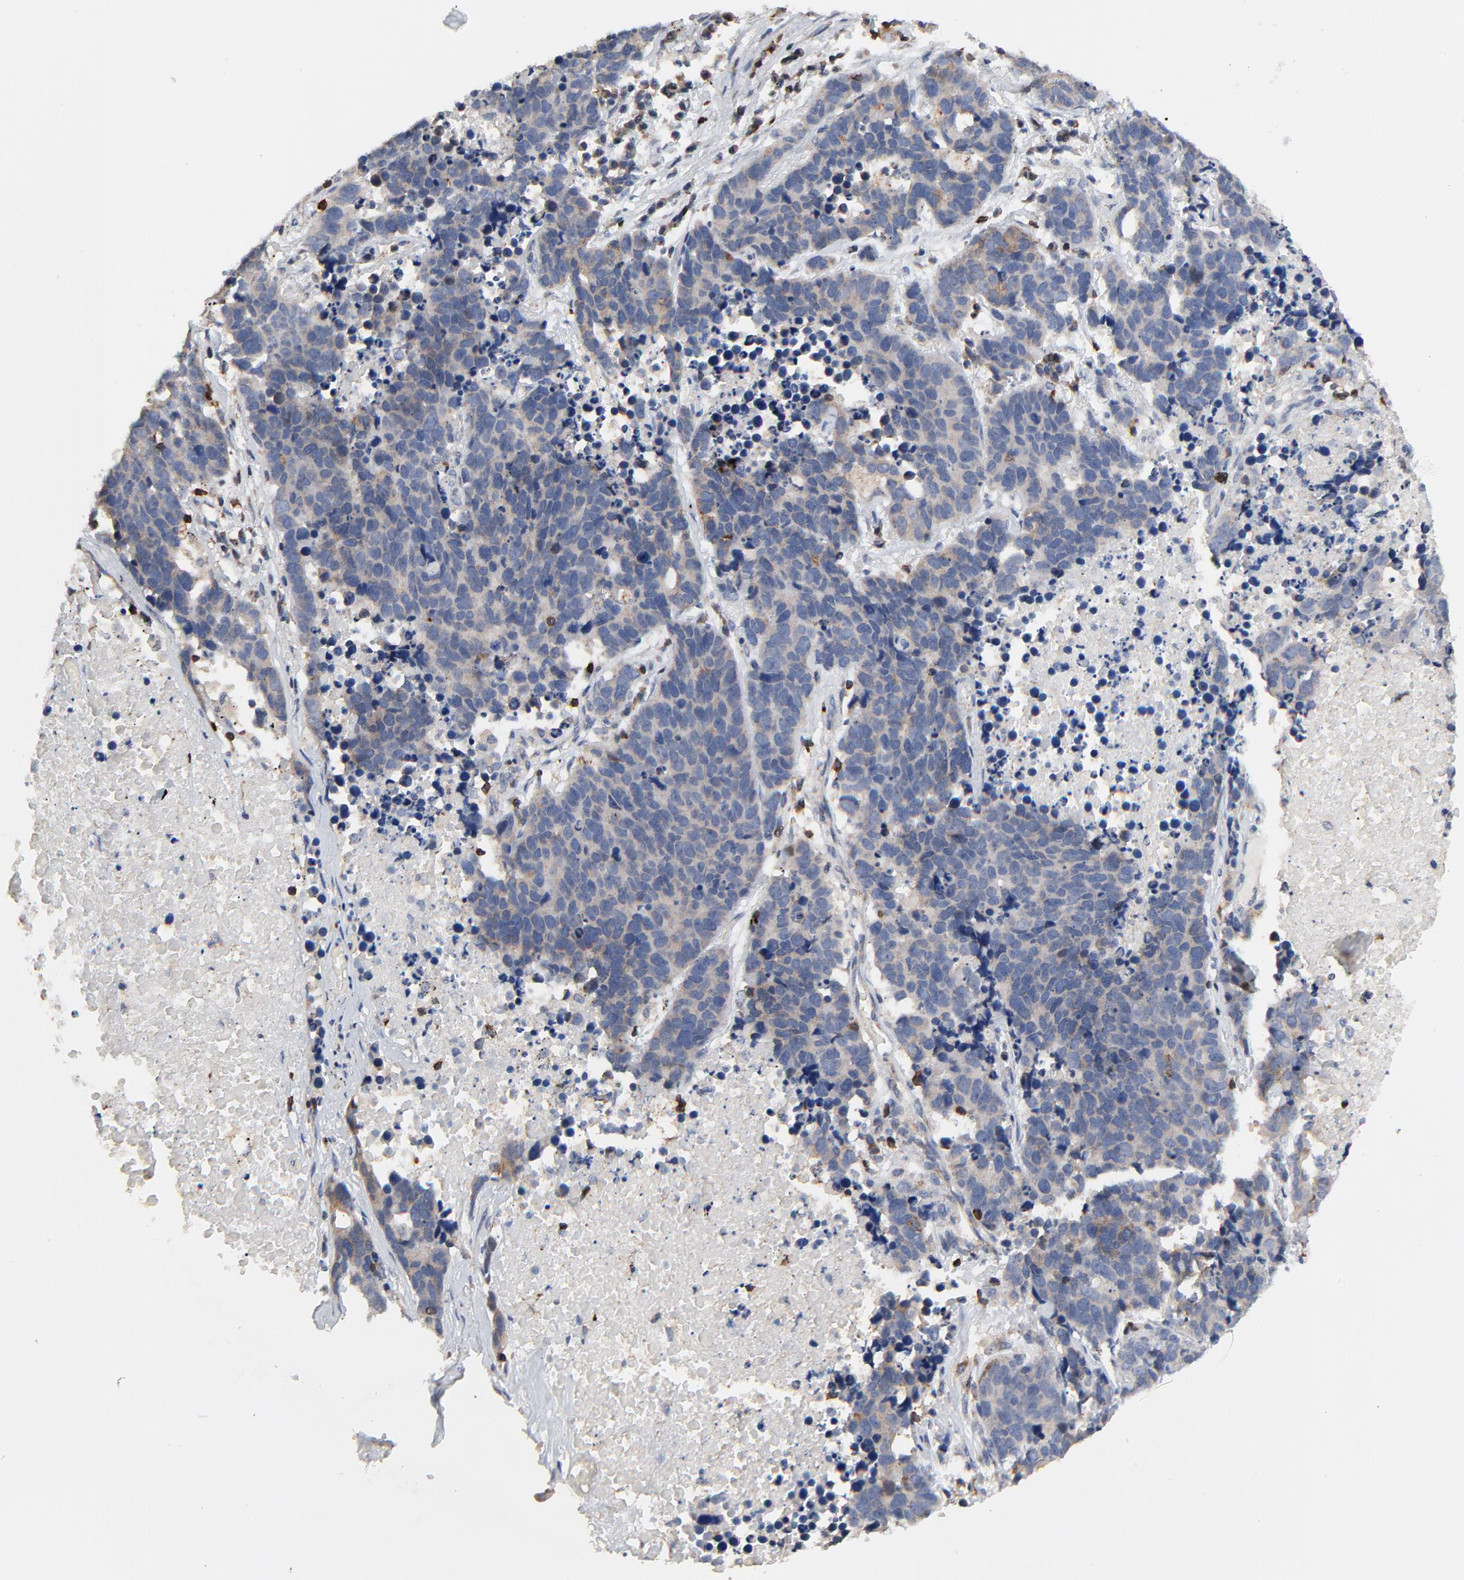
{"staining": {"intensity": "weak", "quantity": "<25%", "location": "cytoplasmic/membranous"}, "tissue": "lung cancer", "cell_type": "Tumor cells", "image_type": "cancer", "snomed": [{"axis": "morphology", "description": "Carcinoid, malignant, NOS"}, {"axis": "topography", "description": "Lung"}], "caption": "Immunohistochemistry image of neoplastic tissue: human malignant carcinoid (lung) stained with DAB (3,3'-diaminobenzidine) displays no significant protein positivity in tumor cells.", "gene": "SKAP1", "patient": {"sex": "male", "age": 60}}